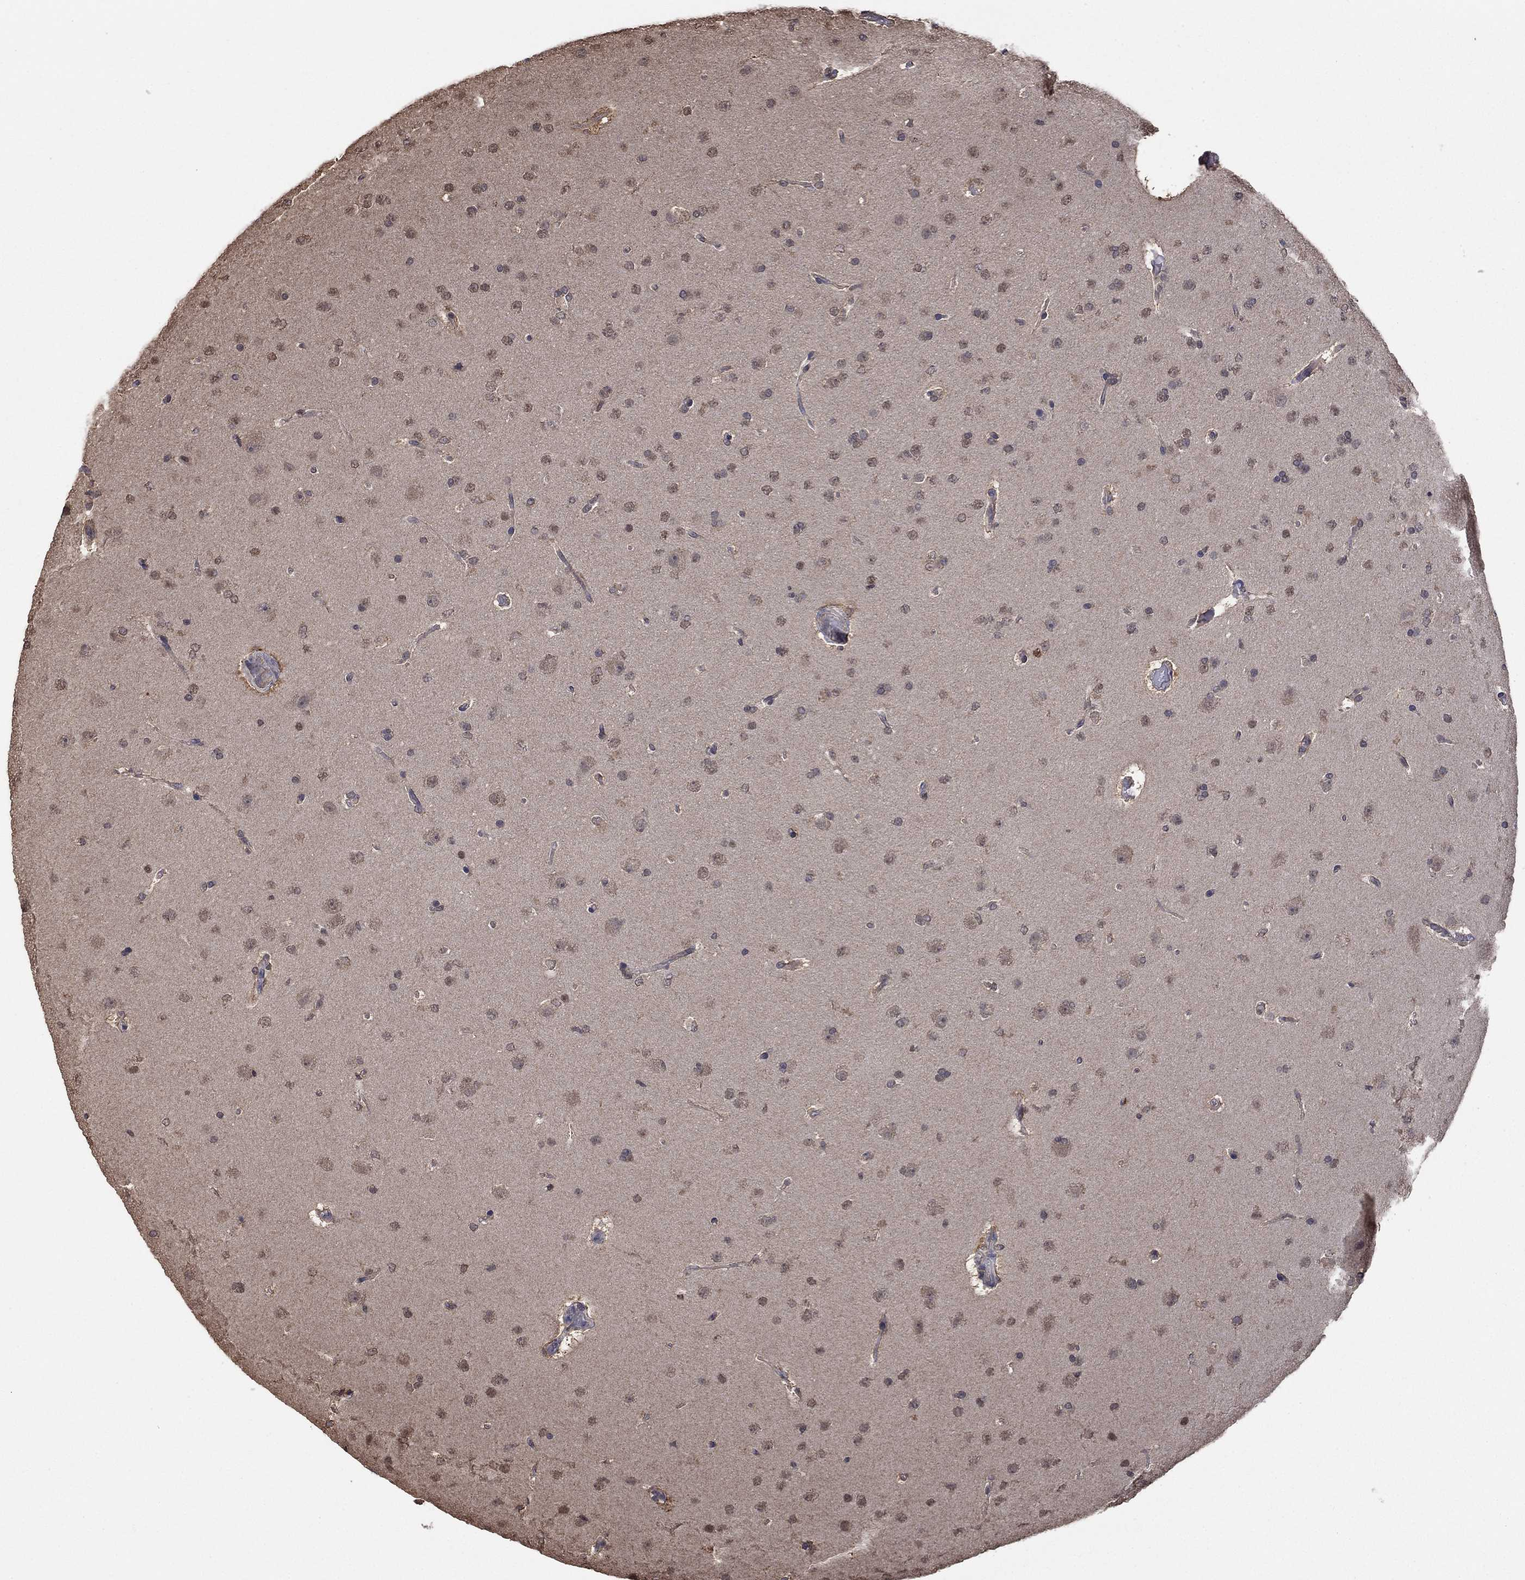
{"staining": {"intensity": "weak", "quantity": "25%-75%", "location": "nuclear"}, "tissue": "glioma", "cell_type": "Tumor cells", "image_type": "cancer", "snomed": [{"axis": "morphology", "description": "Glioma, malignant, NOS"}, {"axis": "topography", "description": "Cerebral cortex"}], "caption": "A histopathology image showing weak nuclear staining in about 25%-75% of tumor cells in malignant glioma, as visualized by brown immunohistochemical staining.", "gene": "RNF114", "patient": {"sex": "male", "age": 58}}